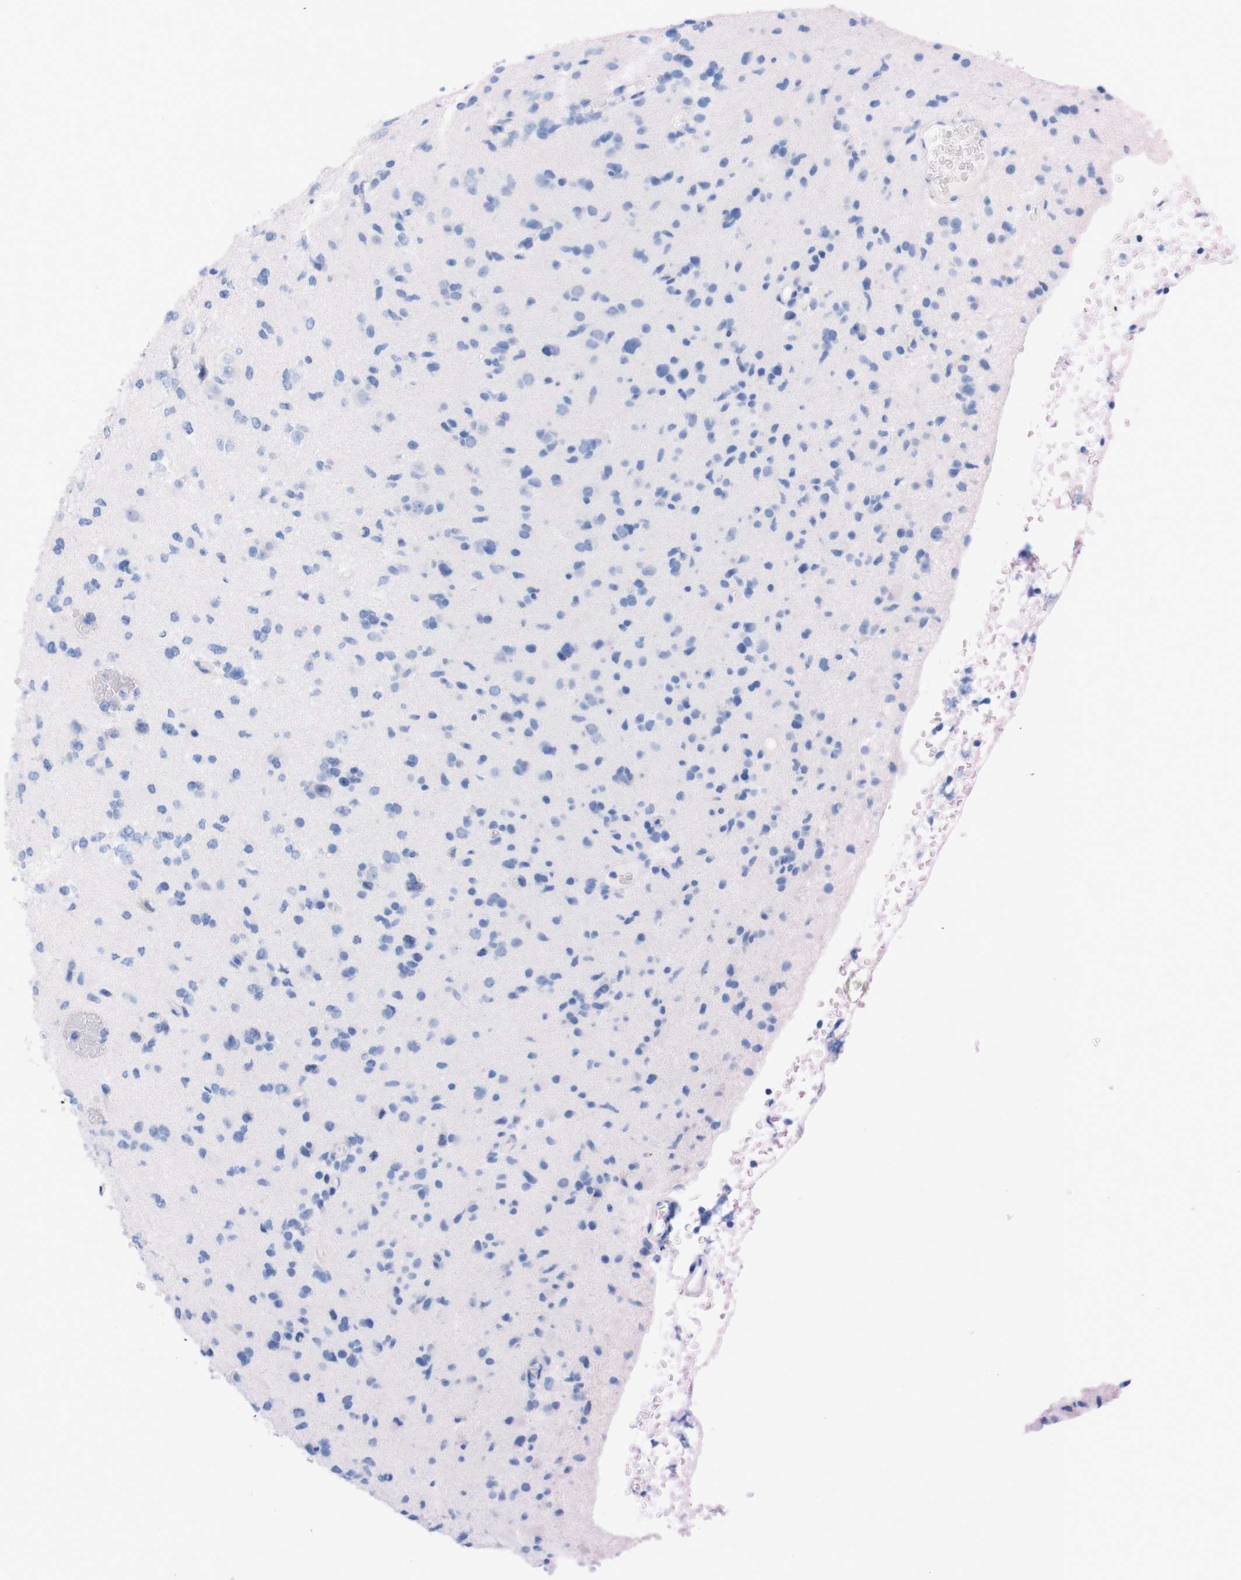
{"staining": {"intensity": "negative", "quantity": "none", "location": "none"}, "tissue": "glioma", "cell_type": "Tumor cells", "image_type": "cancer", "snomed": [{"axis": "morphology", "description": "Glioma, malignant, Low grade"}, {"axis": "topography", "description": "Brain"}], "caption": "A histopathology image of glioma stained for a protein shows no brown staining in tumor cells.", "gene": "TMEM243", "patient": {"sex": "female", "age": 22}}